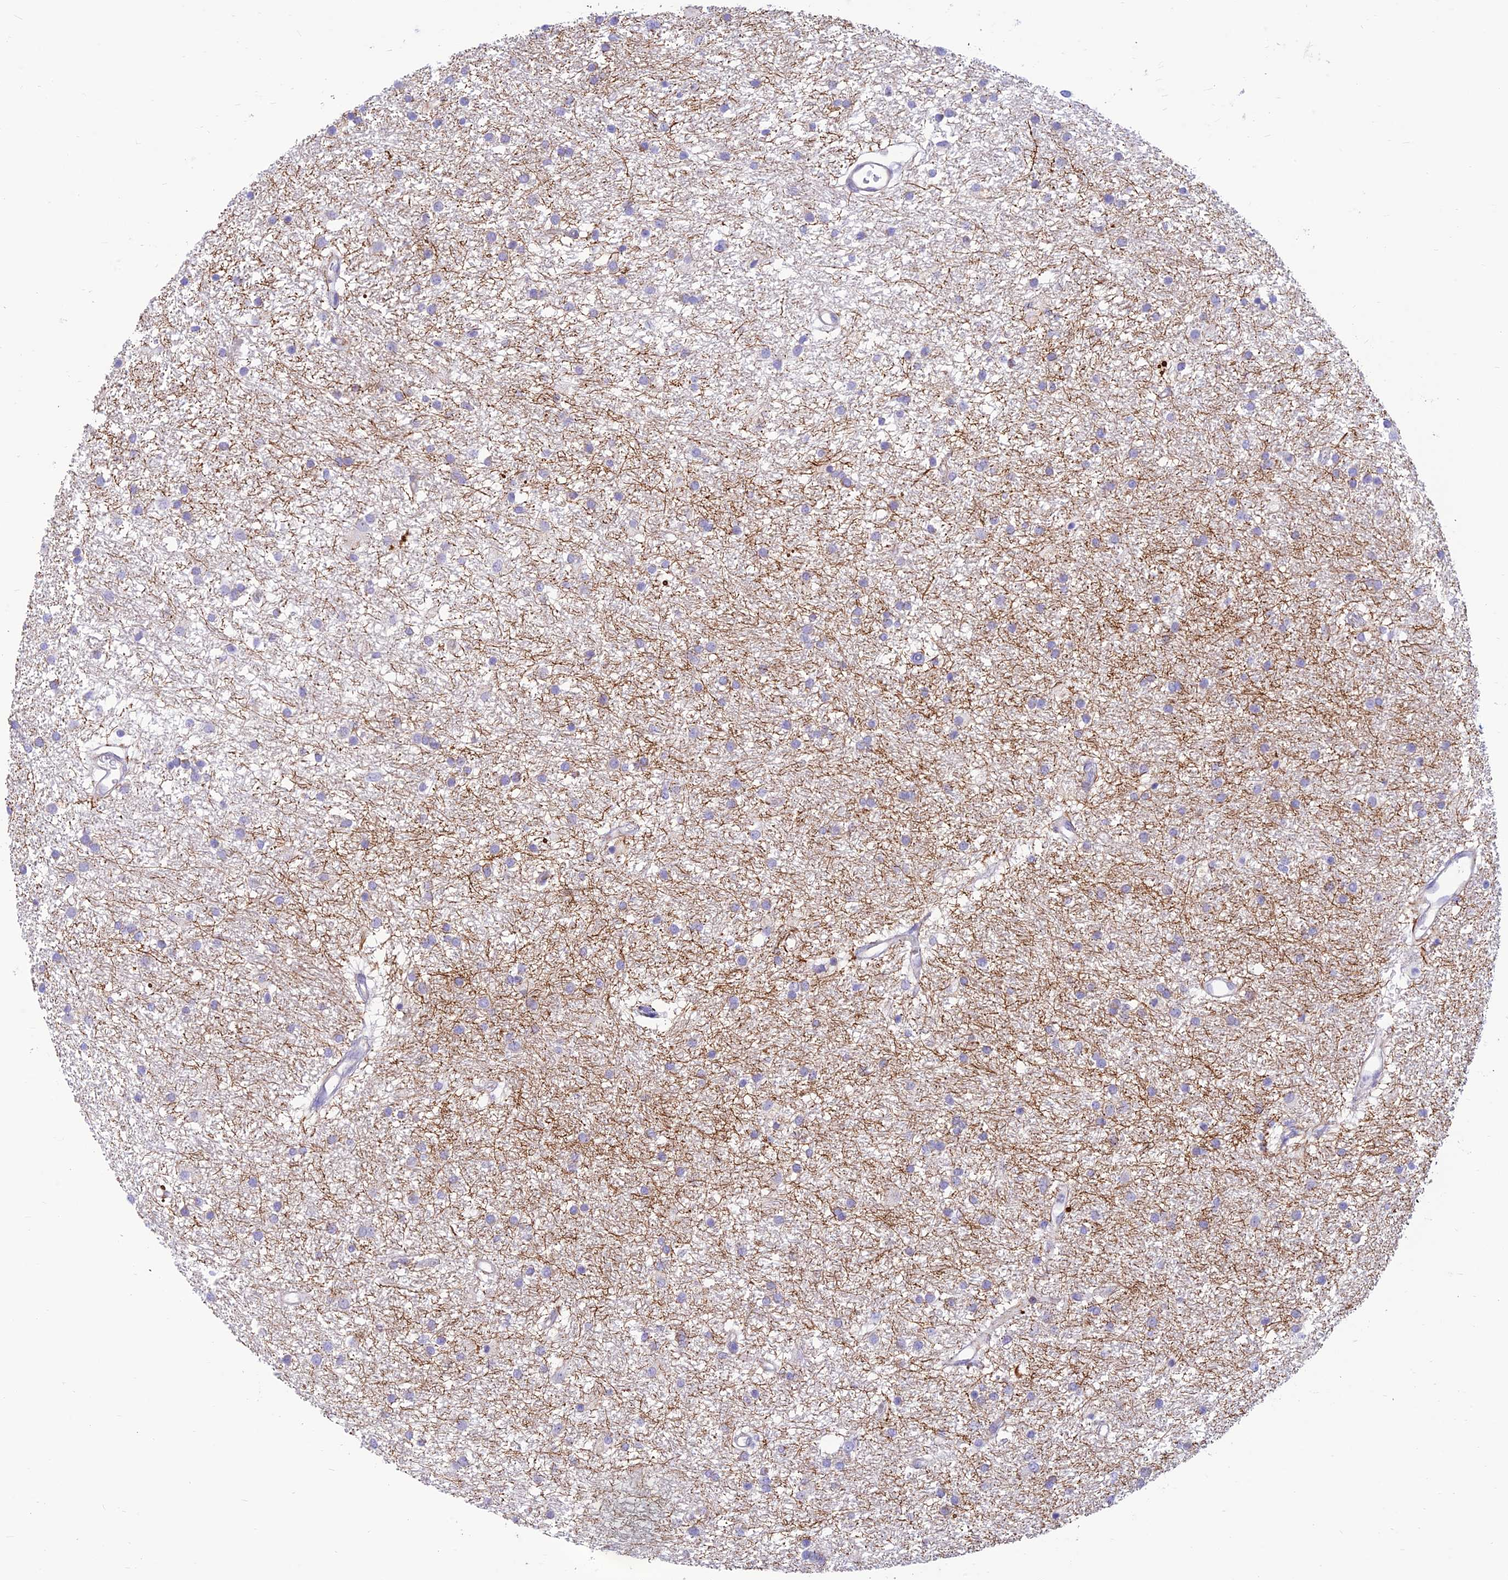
{"staining": {"intensity": "negative", "quantity": "none", "location": "none"}, "tissue": "glioma", "cell_type": "Tumor cells", "image_type": "cancer", "snomed": [{"axis": "morphology", "description": "Glioma, malignant, High grade"}, {"axis": "topography", "description": "Brain"}], "caption": "An IHC micrograph of malignant glioma (high-grade) is shown. There is no staining in tumor cells of malignant glioma (high-grade).", "gene": "FAM186B", "patient": {"sex": "male", "age": 77}}